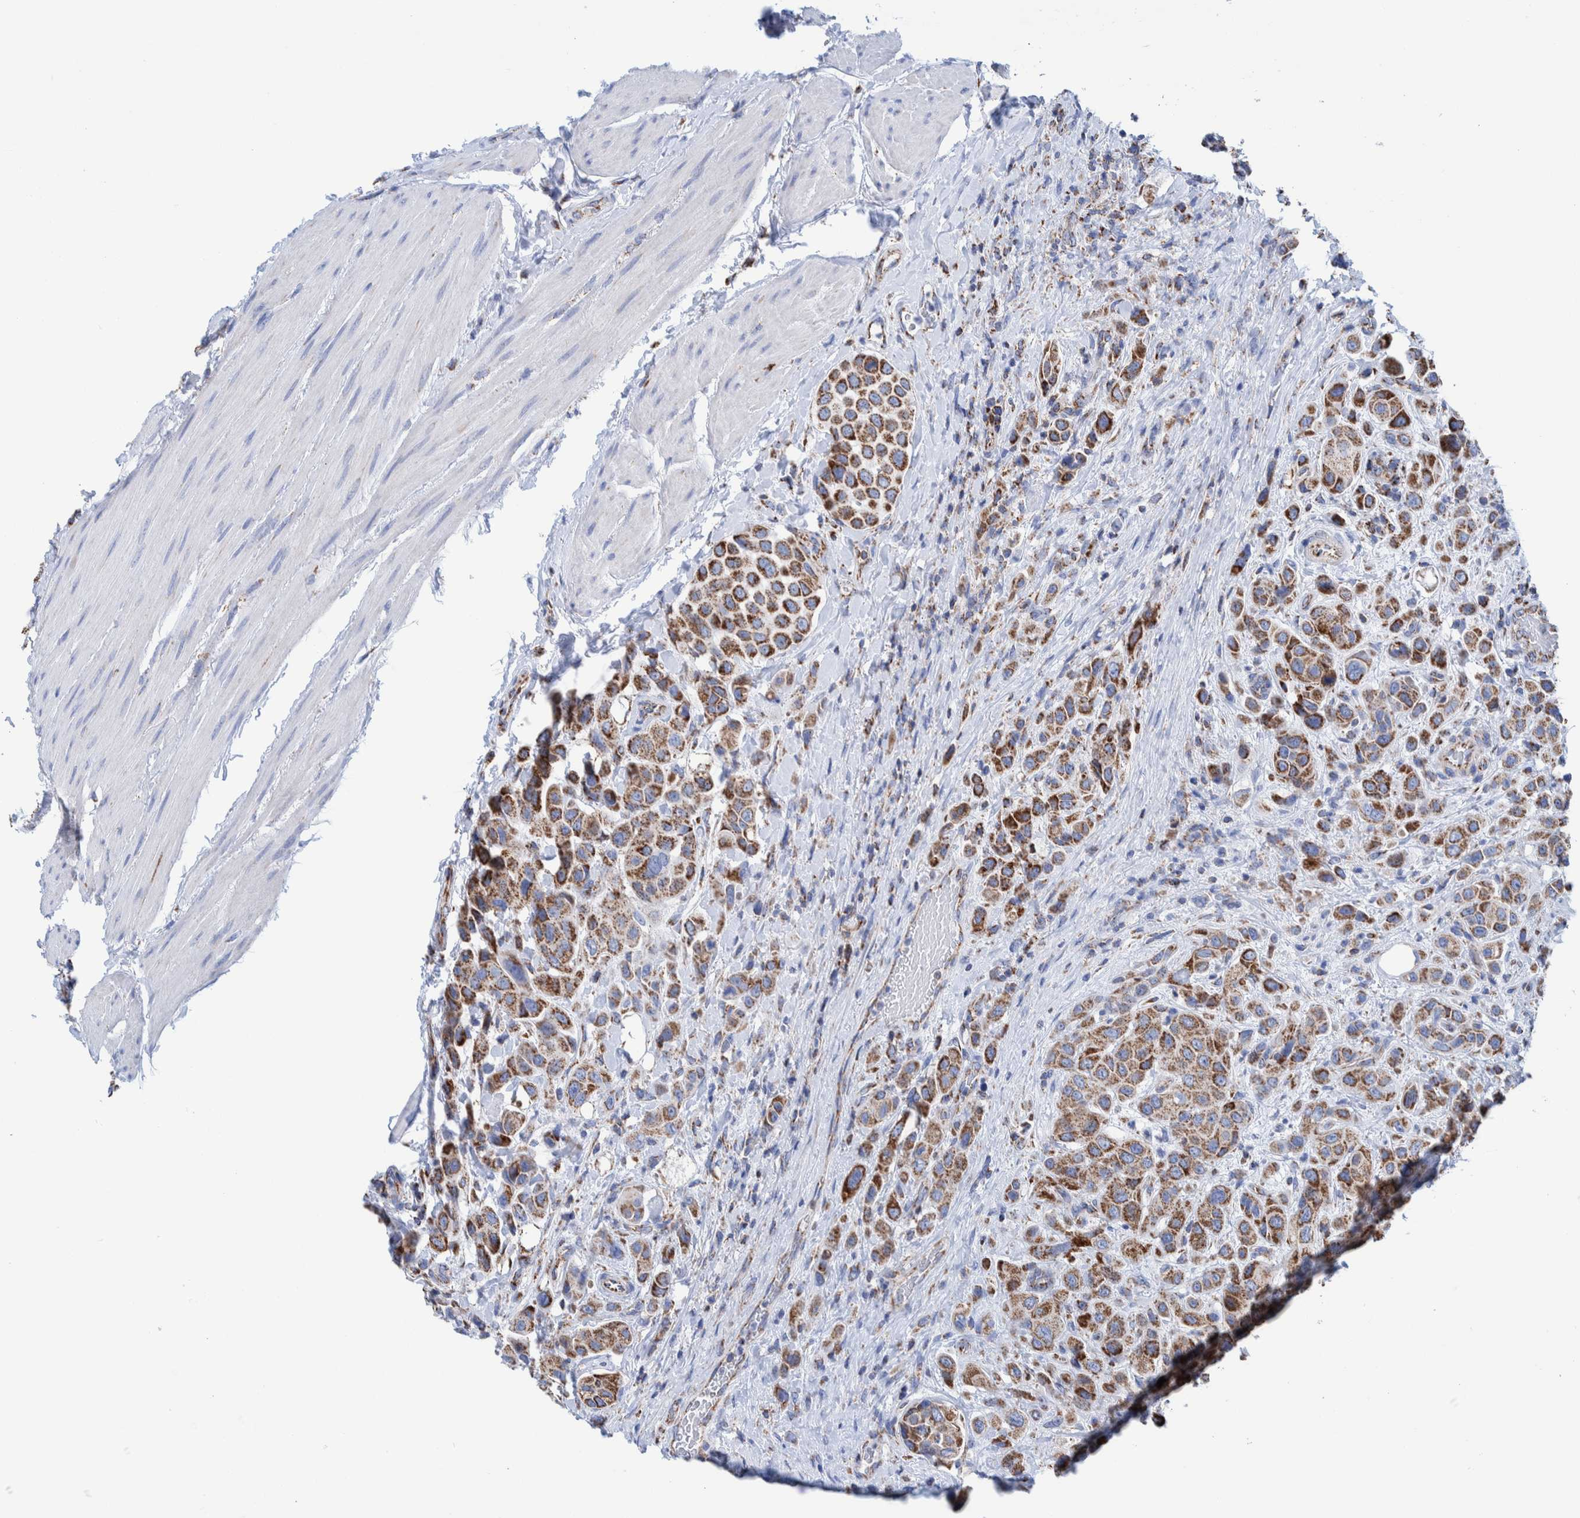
{"staining": {"intensity": "moderate", "quantity": ">75%", "location": "cytoplasmic/membranous"}, "tissue": "urothelial cancer", "cell_type": "Tumor cells", "image_type": "cancer", "snomed": [{"axis": "morphology", "description": "Urothelial carcinoma, High grade"}, {"axis": "topography", "description": "Urinary bladder"}], "caption": "Human high-grade urothelial carcinoma stained with a brown dye shows moderate cytoplasmic/membranous positive staining in about >75% of tumor cells.", "gene": "DECR1", "patient": {"sex": "male", "age": 50}}